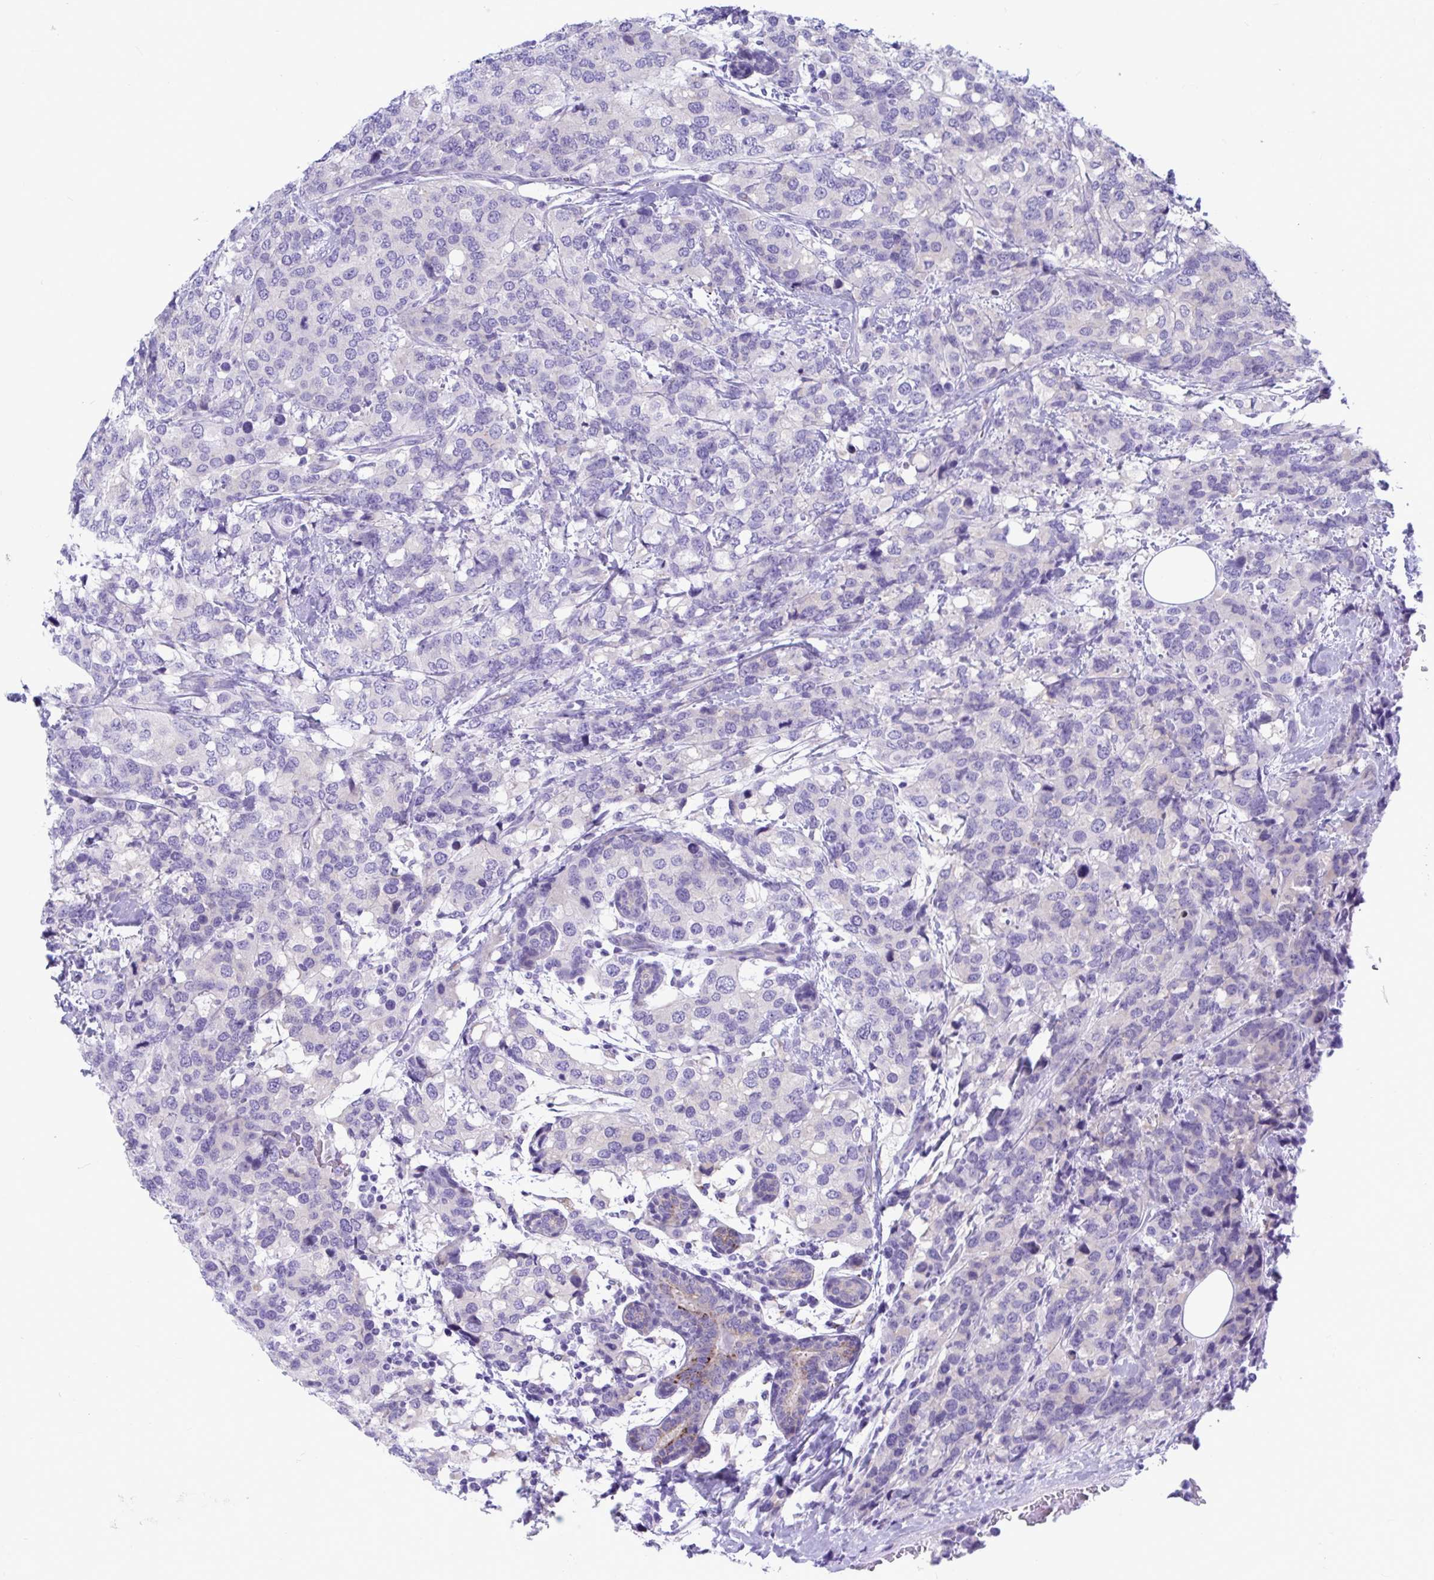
{"staining": {"intensity": "negative", "quantity": "none", "location": "none"}, "tissue": "breast cancer", "cell_type": "Tumor cells", "image_type": "cancer", "snomed": [{"axis": "morphology", "description": "Lobular carcinoma"}, {"axis": "topography", "description": "Breast"}], "caption": "A histopathology image of breast cancer (lobular carcinoma) stained for a protein demonstrates no brown staining in tumor cells.", "gene": "TTC30B", "patient": {"sex": "female", "age": 59}}